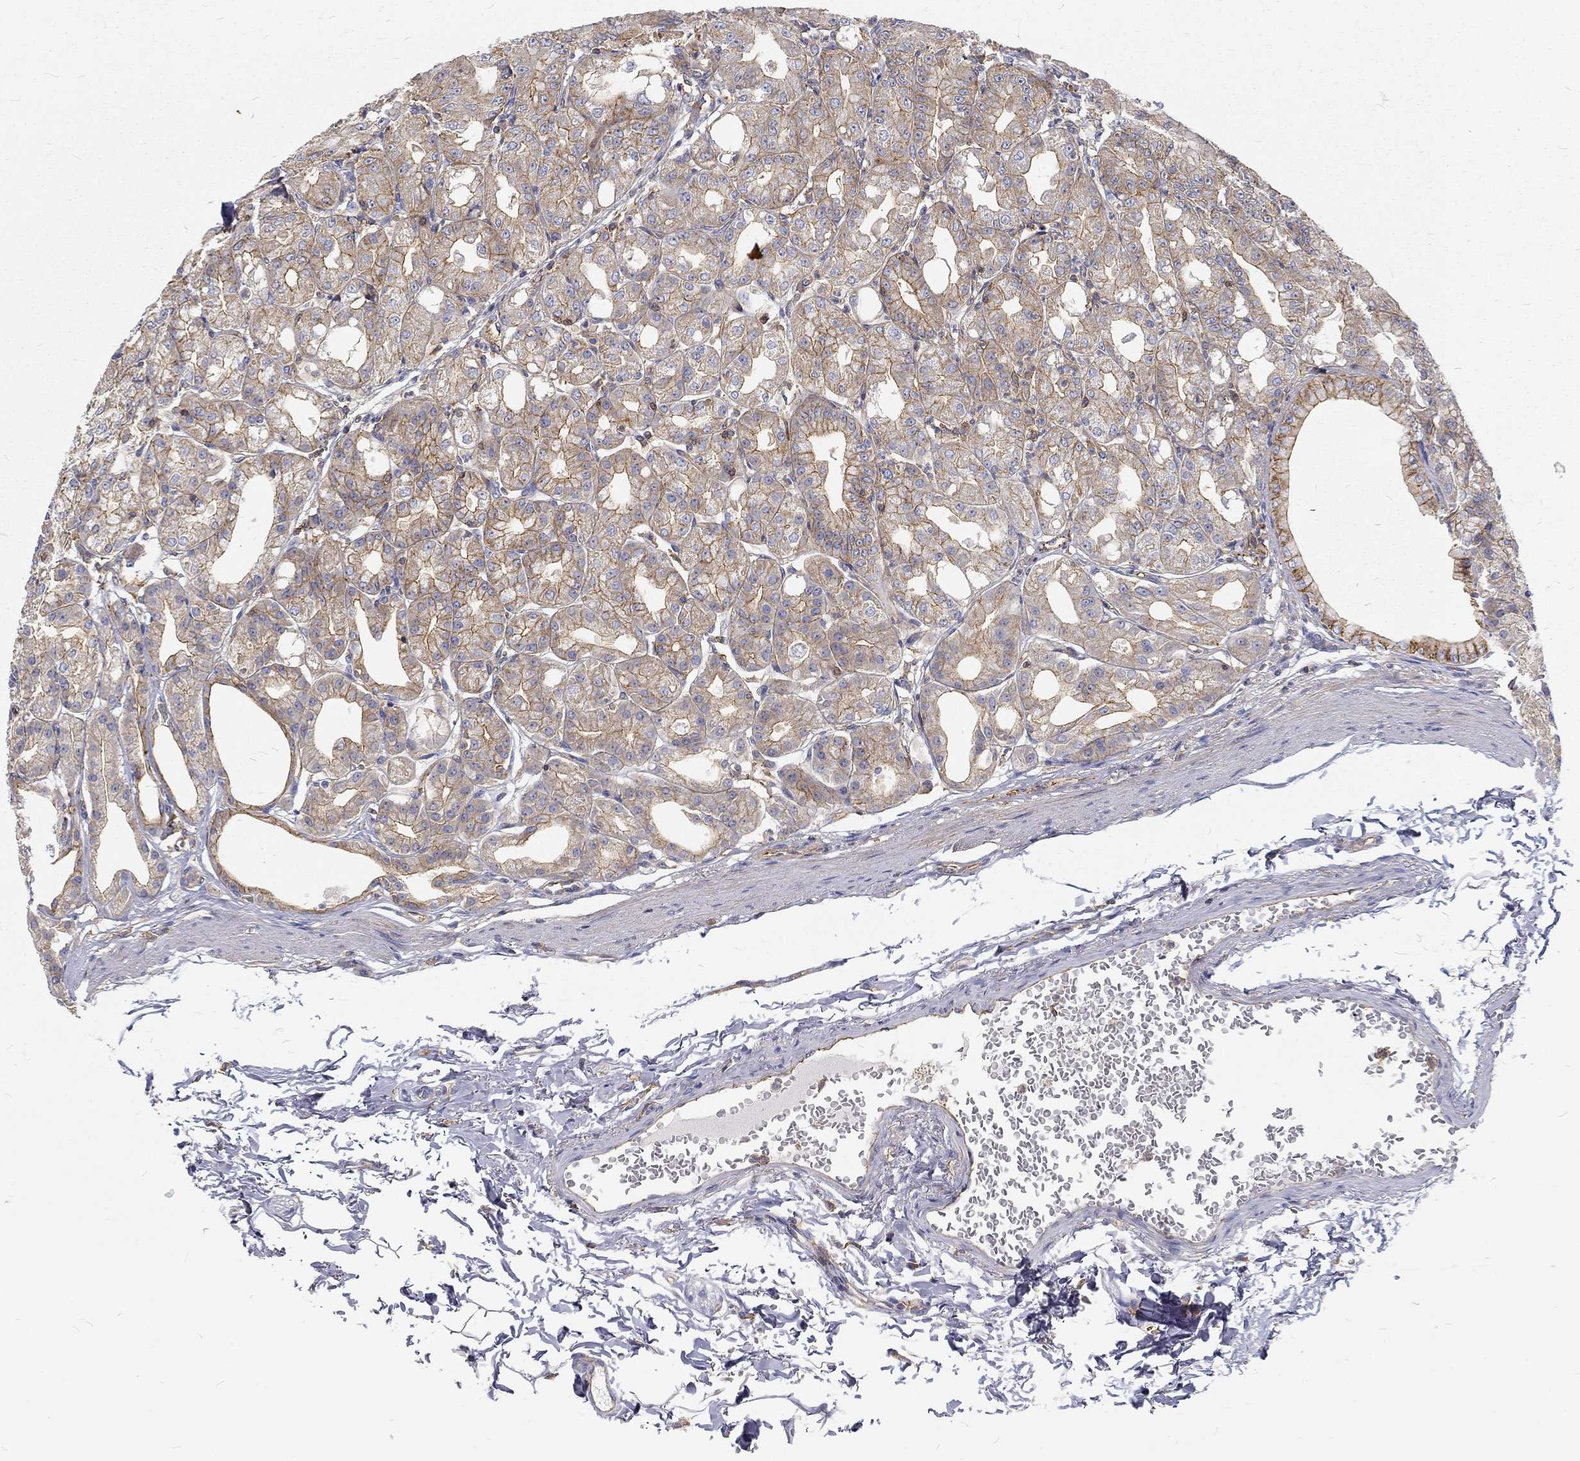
{"staining": {"intensity": "moderate", "quantity": ">75%", "location": "cytoplasmic/membranous"}, "tissue": "stomach", "cell_type": "Glandular cells", "image_type": "normal", "snomed": [{"axis": "morphology", "description": "Normal tissue, NOS"}, {"axis": "topography", "description": "Stomach"}], "caption": "Immunohistochemistry micrograph of normal stomach: human stomach stained using IHC reveals medium levels of moderate protein expression localized specifically in the cytoplasmic/membranous of glandular cells, appearing as a cytoplasmic/membranous brown color.", "gene": "MTMR11", "patient": {"sex": "male", "age": 71}}